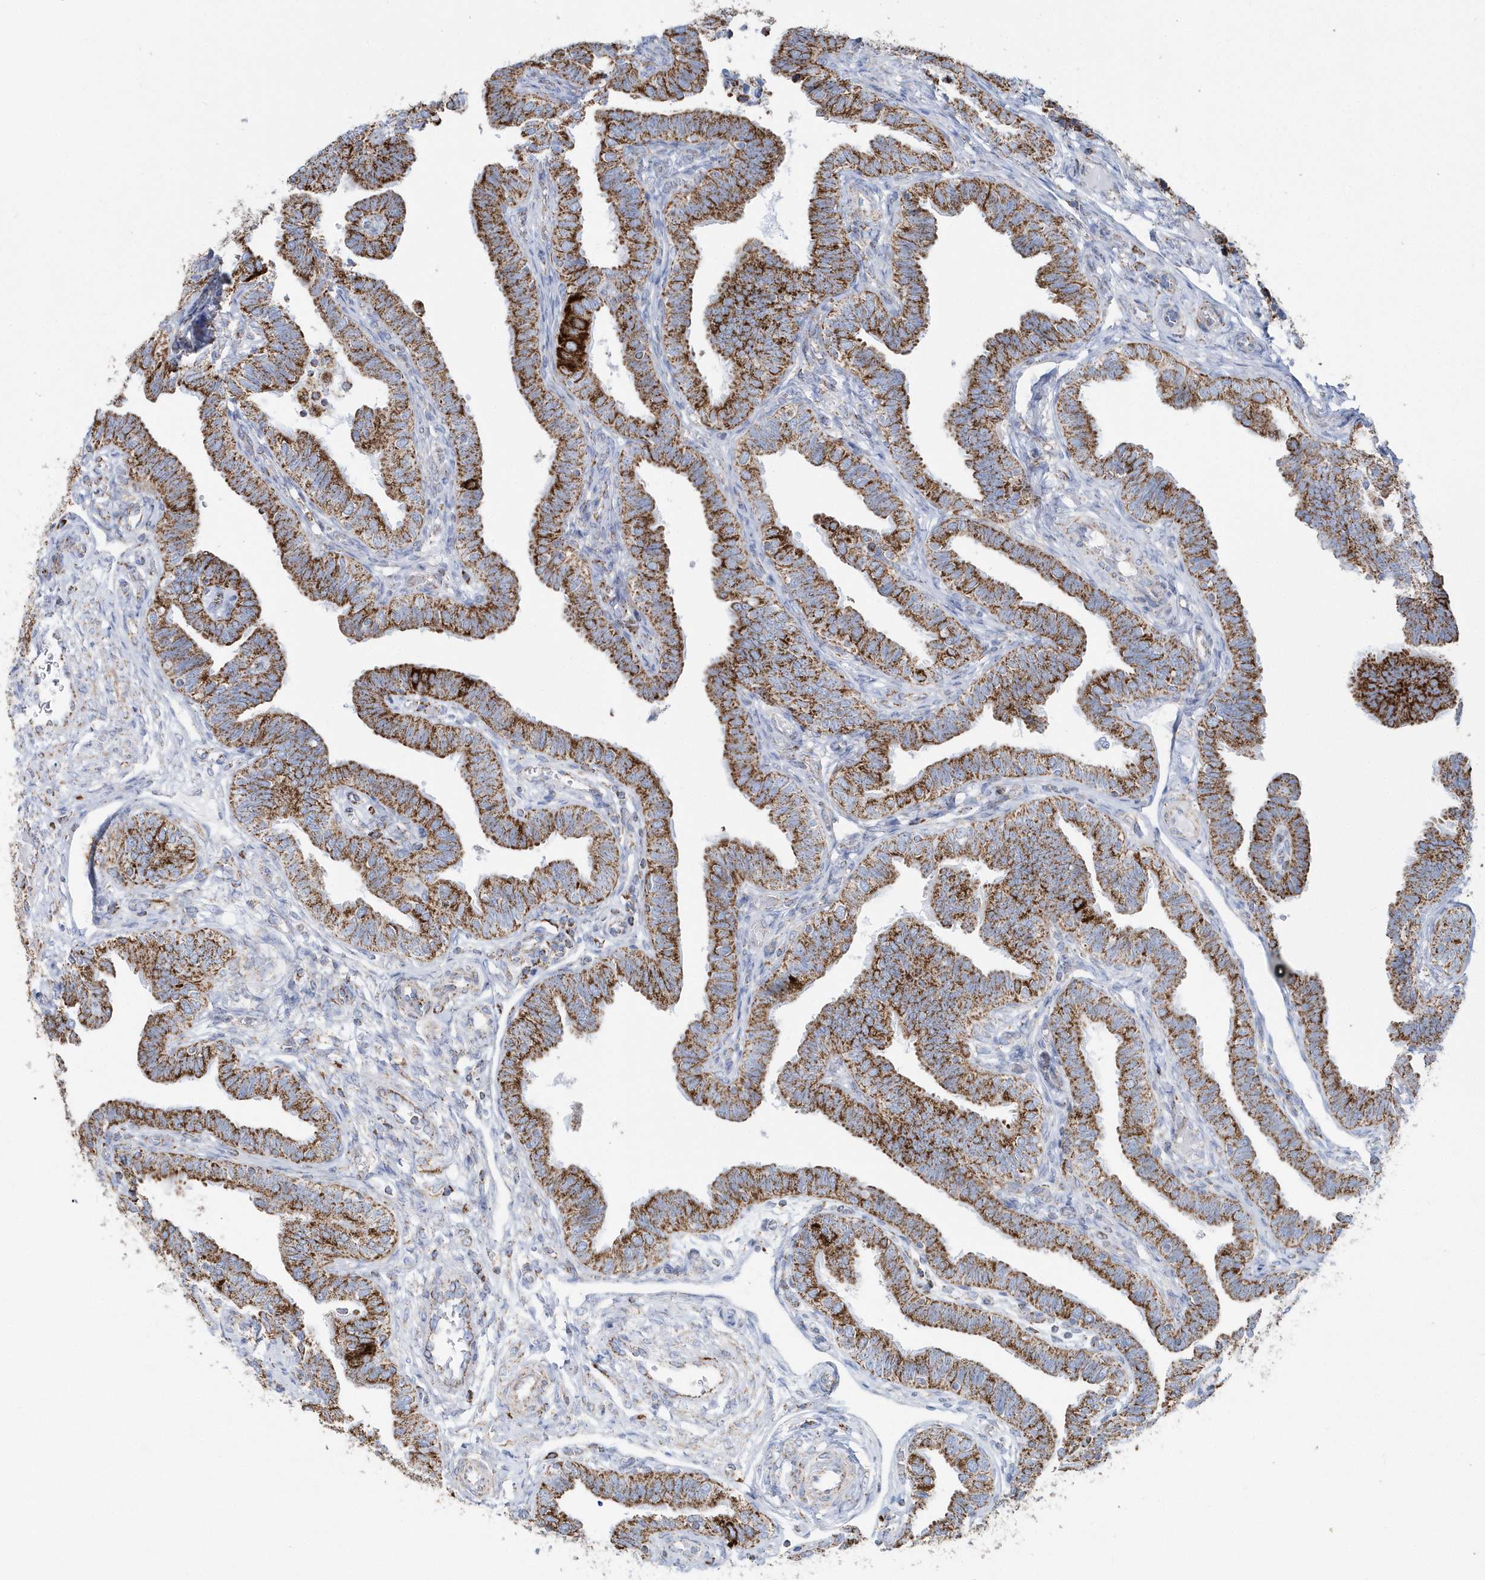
{"staining": {"intensity": "strong", "quantity": ">75%", "location": "cytoplasmic/membranous"}, "tissue": "fallopian tube", "cell_type": "Glandular cells", "image_type": "normal", "snomed": [{"axis": "morphology", "description": "Normal tissue, NOS"}, {"axis": "topography", "description": "Fallopian tube"}], "caption": "Protein staining displays strong cytoplasmic/membranous positivity in about >75% of glandular cells in benign fallopian tube.", "gene": "TMCO6", "patient": {"sex": "female", "age": 39}}